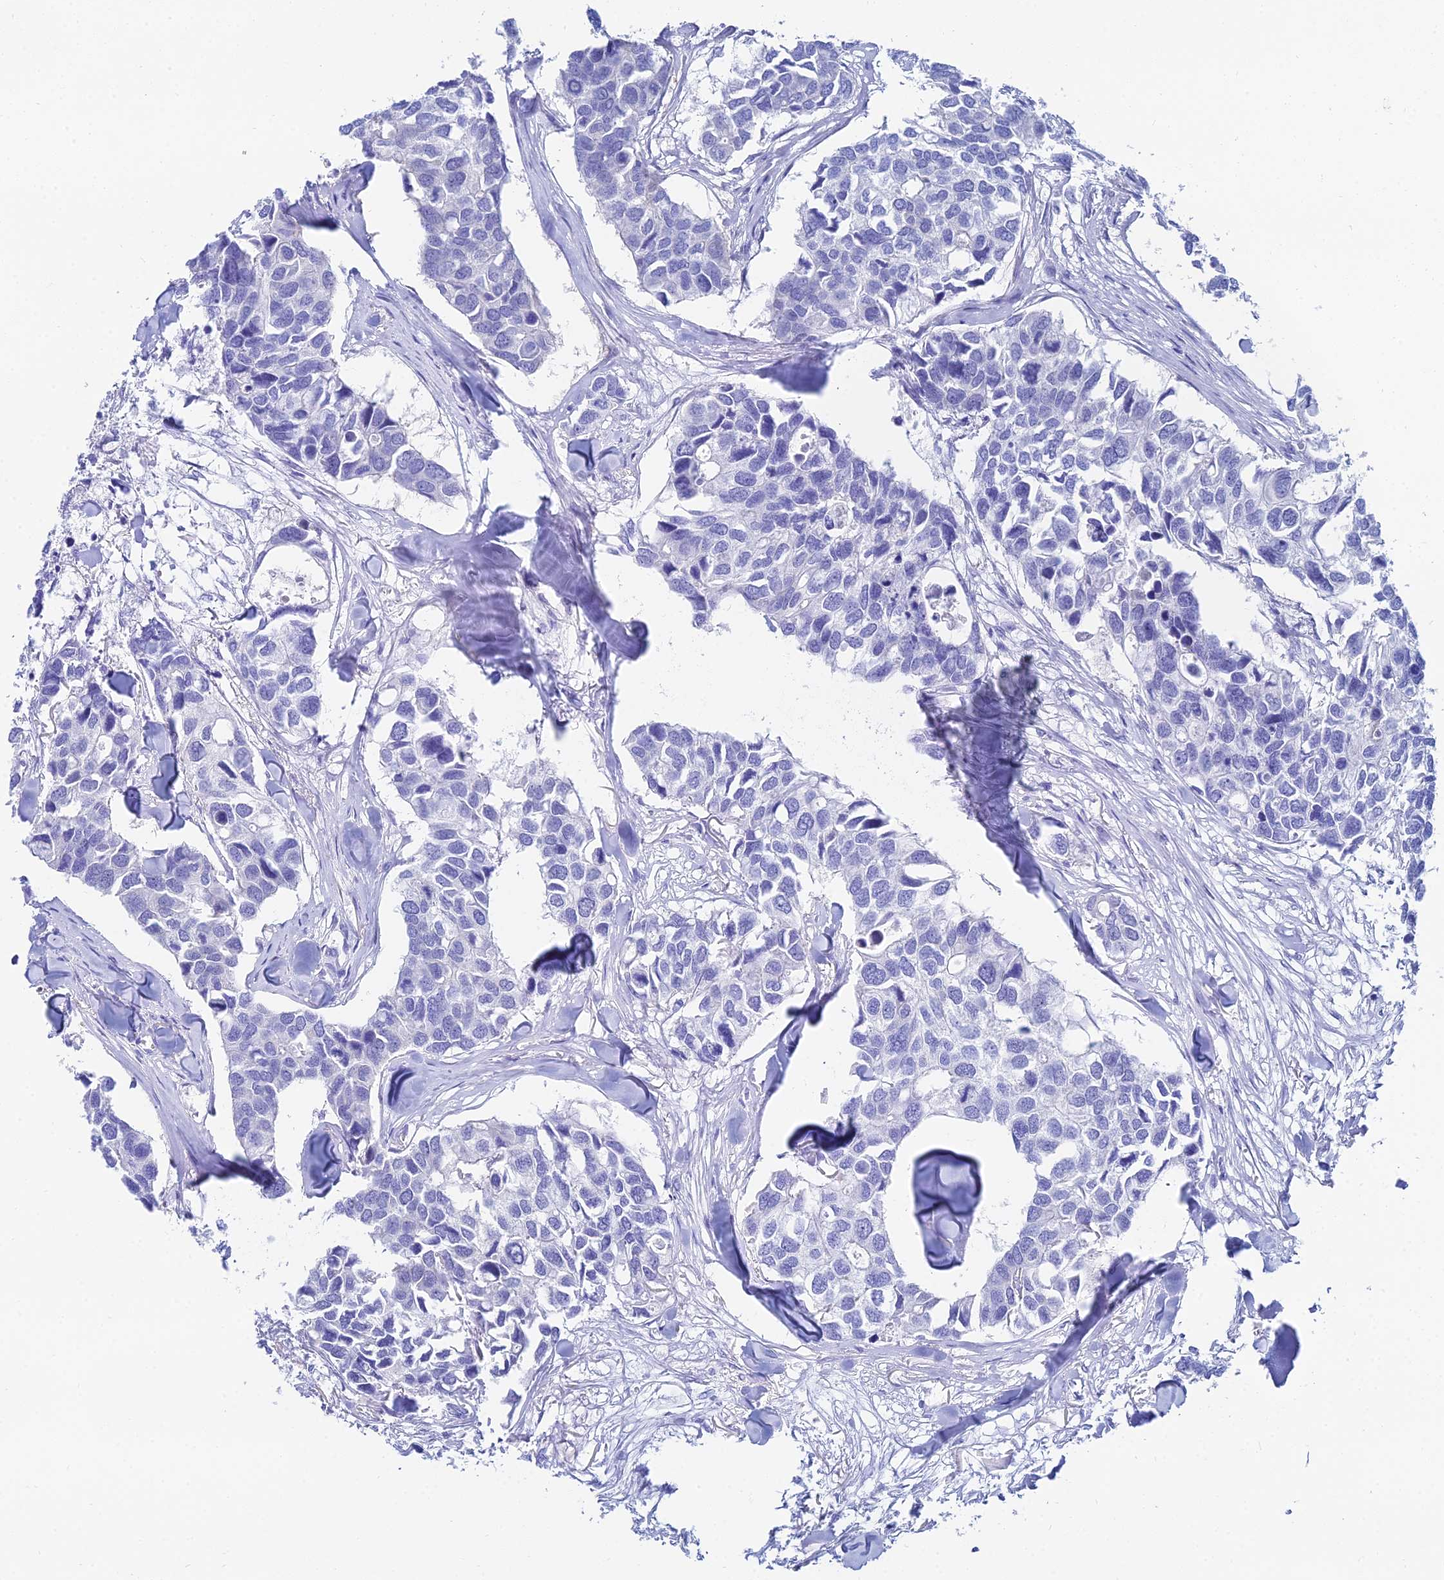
{"staining": {"intensity": "negative", "quantity": "none", "location": "none"}, "tissue": "breast cancer", "cell_type": "Tumor cells", "image_type": "cancer", "snomed": [{"axis": "morphology", "description": "Duct carcinoma"}, {"axis": "topography", "description": "Breast"}], "caption": "The photomicrograph demonstrates no significant expression in tumor cells of breast cancer (infiltrating ductal carcinoma). (Stains: DAB (3,3'-diaminobenzidine) immunohistochemistry (IHC) with hematoxylin counter stain, Microscopy: brightfield microscopy at high magnification).", "gene": "HSPA1L", "patient": {"sex": "female", "age": 83}}